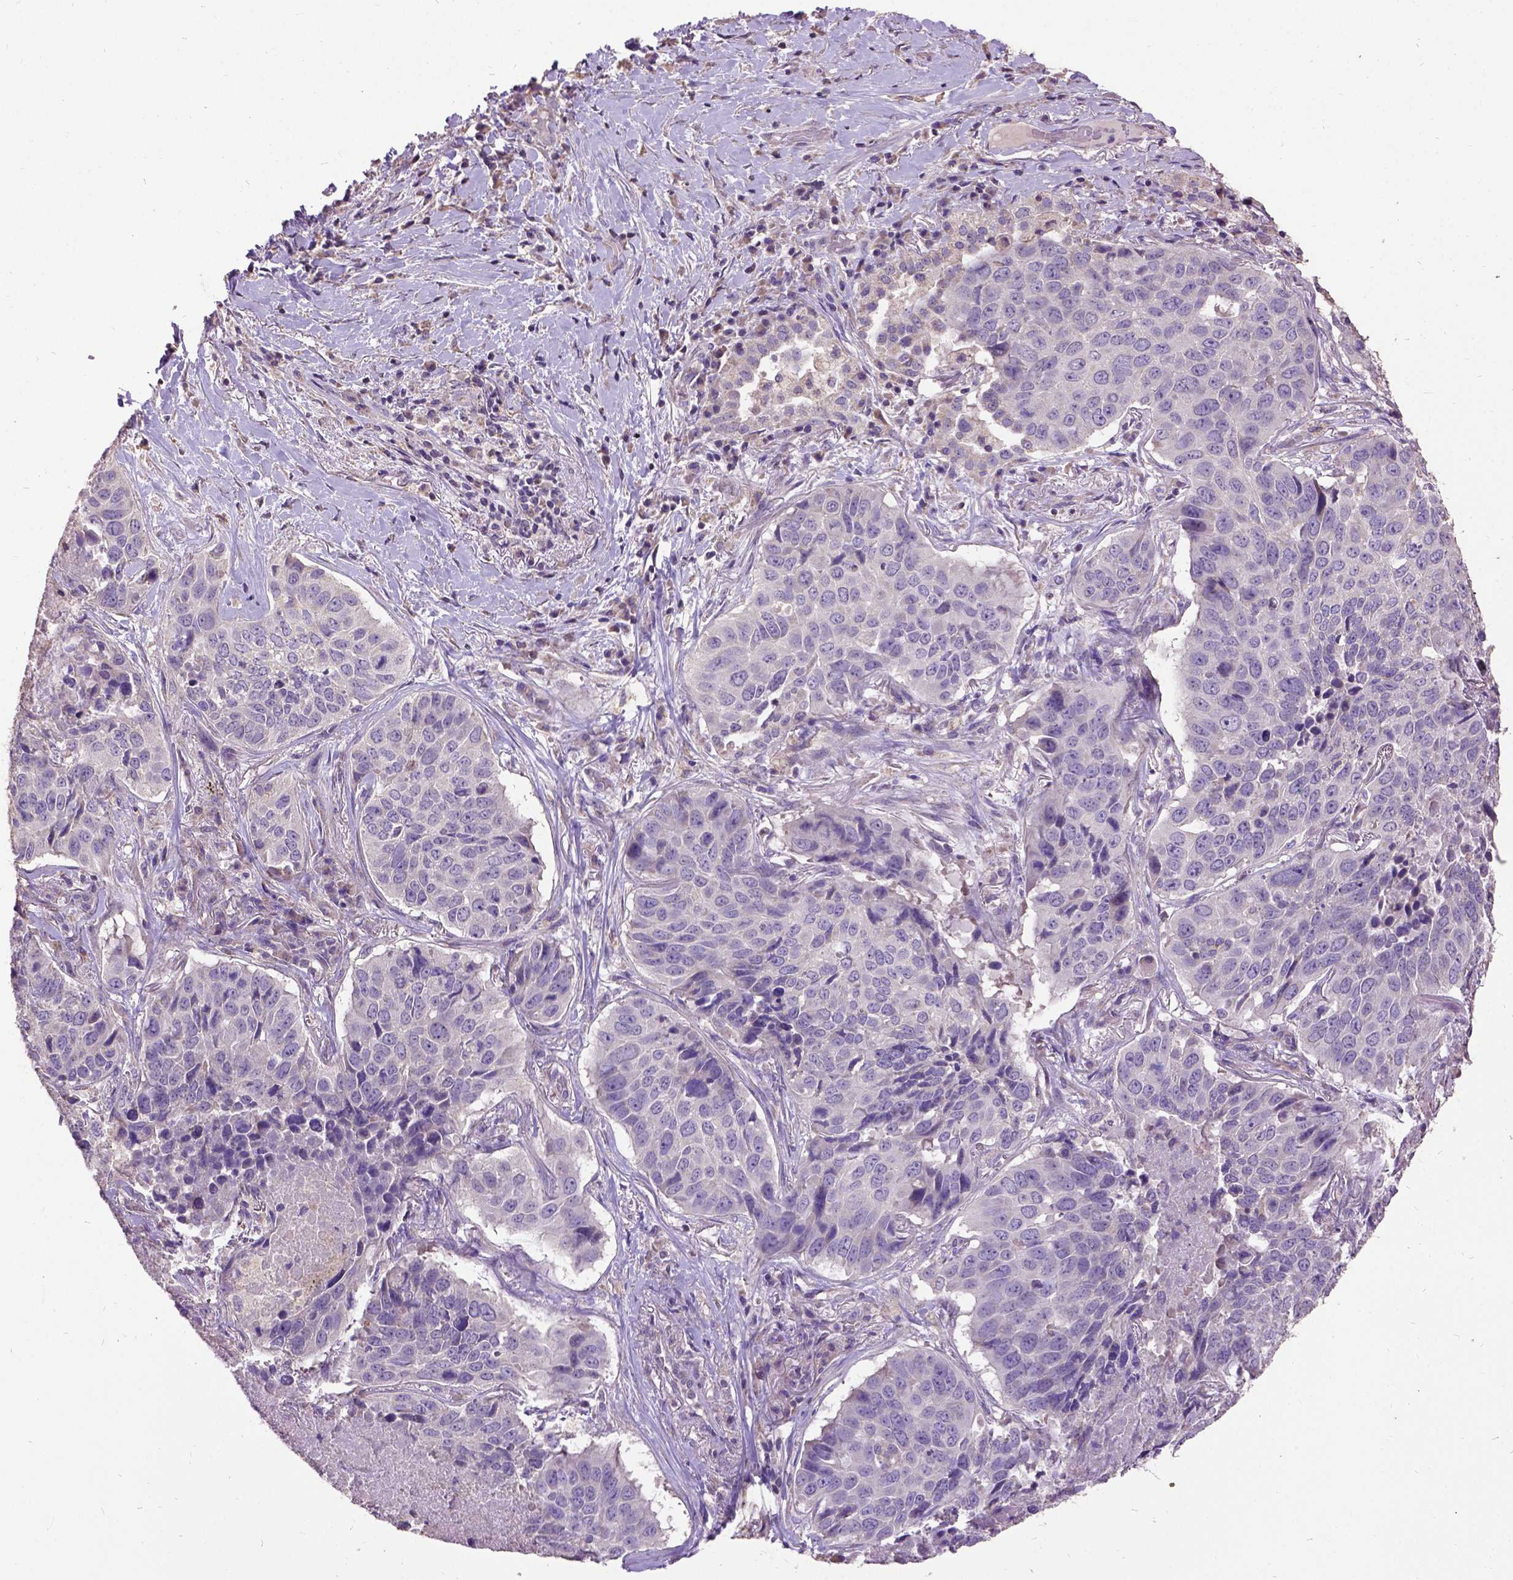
{"staining": {"intensity": "negative", "quantity": "none", "location": "none"}, "tissue": "lung cancer", "cell_type": "Tumor cells", "image_type": "cancer", "snomed": [{"axis": "morphology", "description": "Normal tissue, NOS"}, {"axis": "morphology", "description": "Squamous cell carcinoma, NOS"}, {"axis": "topography", "description": "Bronchus"}, {"axis": "topography", "description": "Lung"}], "caption": "Immunohistochemistry image of lung cancer stained for a protein (brown), which demonstrates no expression in tumor cells. (Brightfield microscopy of DAB (3,3'-diaminobenzidine) IHC at high magnification).", "gene": "DQX1", "patient": {"sex": "male", "age": 64}}